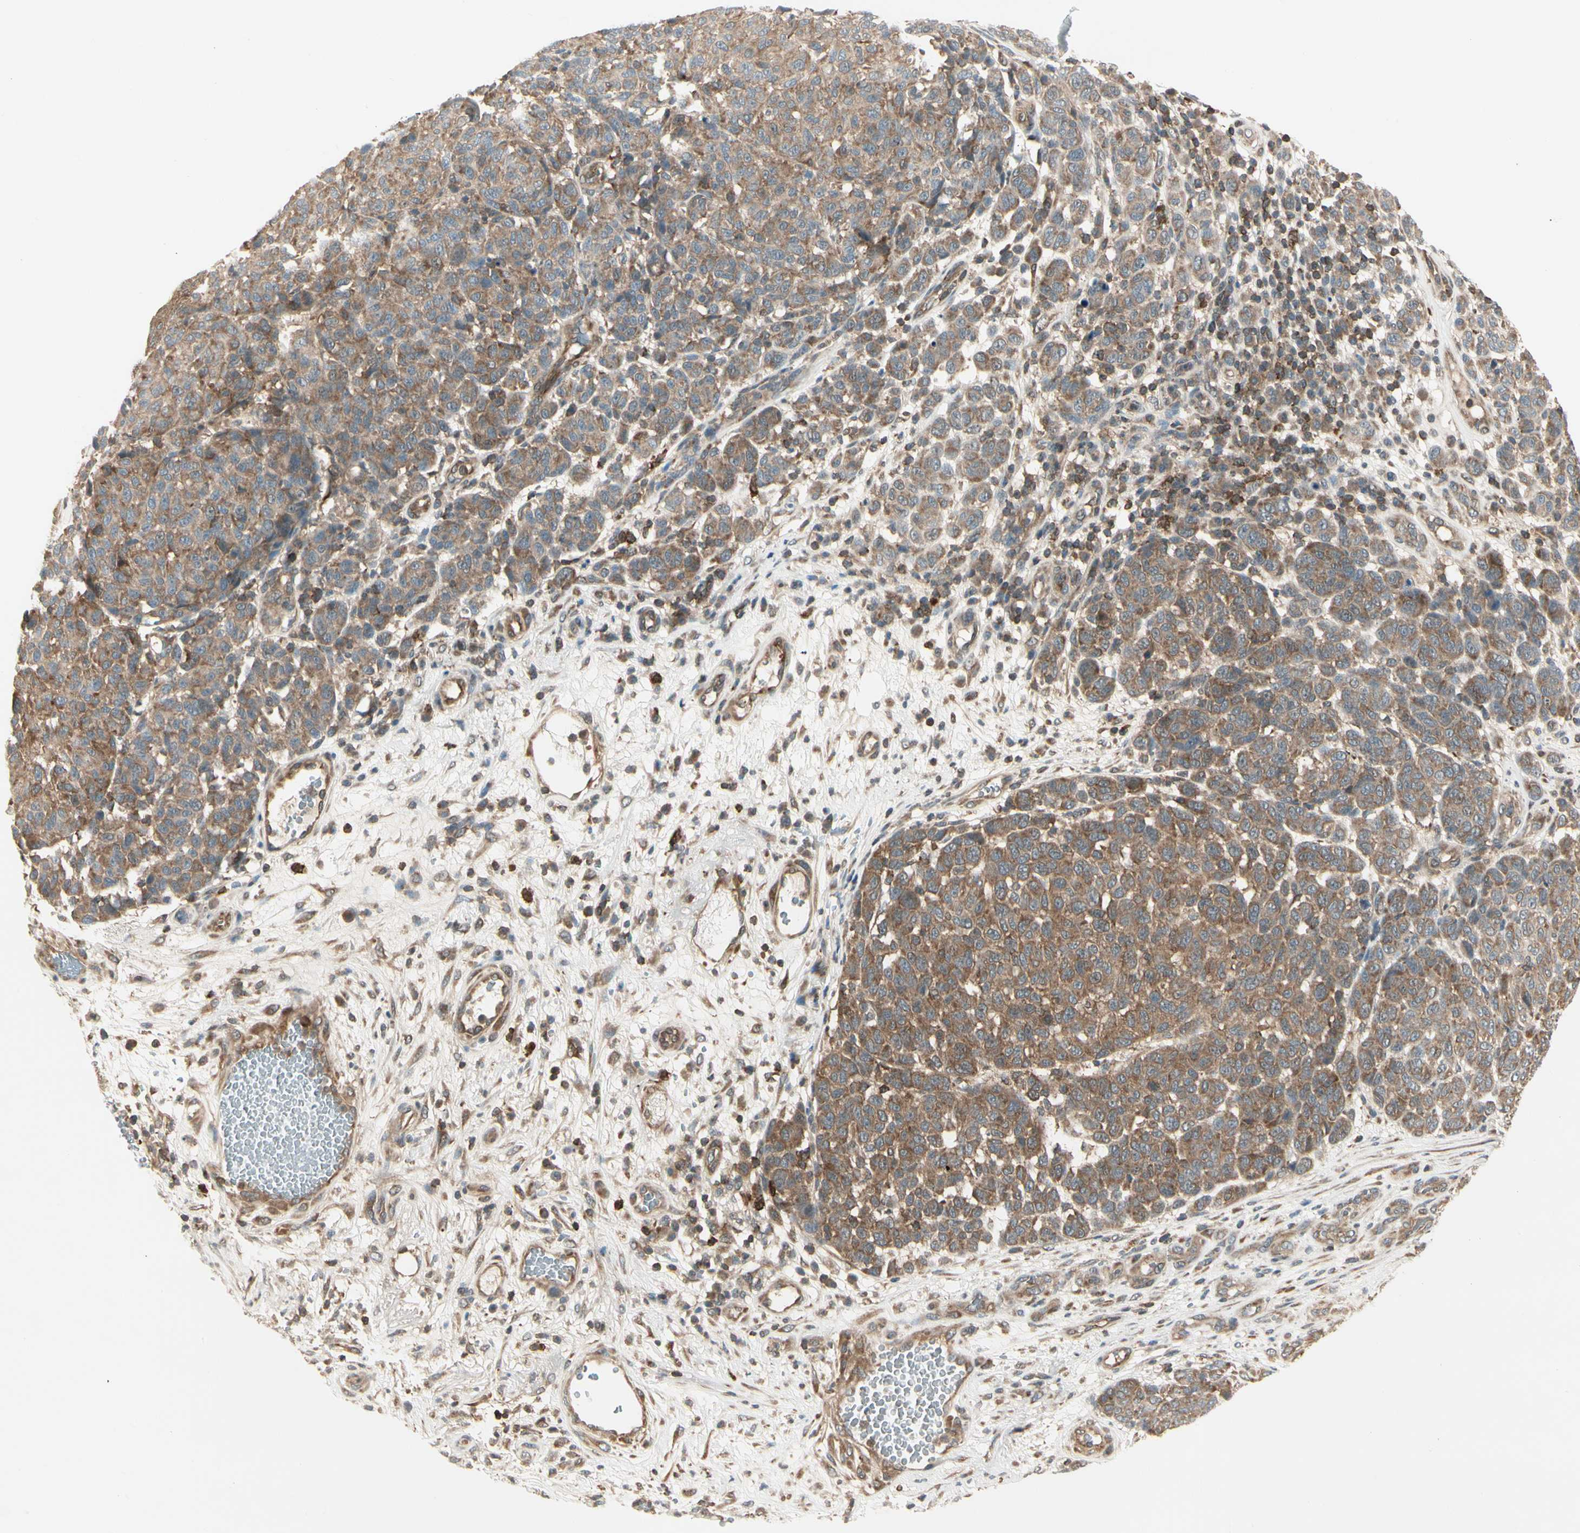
{"staining": {"intensity": "moderate", "quantity": ">75%", "location": "cytoplasmic/membranous"}, "tissue": "melanoma", "cell_type": "Tumor cells", "image_type": "cancer", "snomed": [{"axis": "morphology", "description": "Malignant melanoma, NOS"}, {"axis": "topography", "description": "Skin"}], "caption": "Immunohistochemical staining of malignant melanoma displays moderate cytoplasmic/membranous protein positivity in about >75% of tumor cells.", "gene": "OXSR1", "patient": {"sex": "male", "age": 59}}